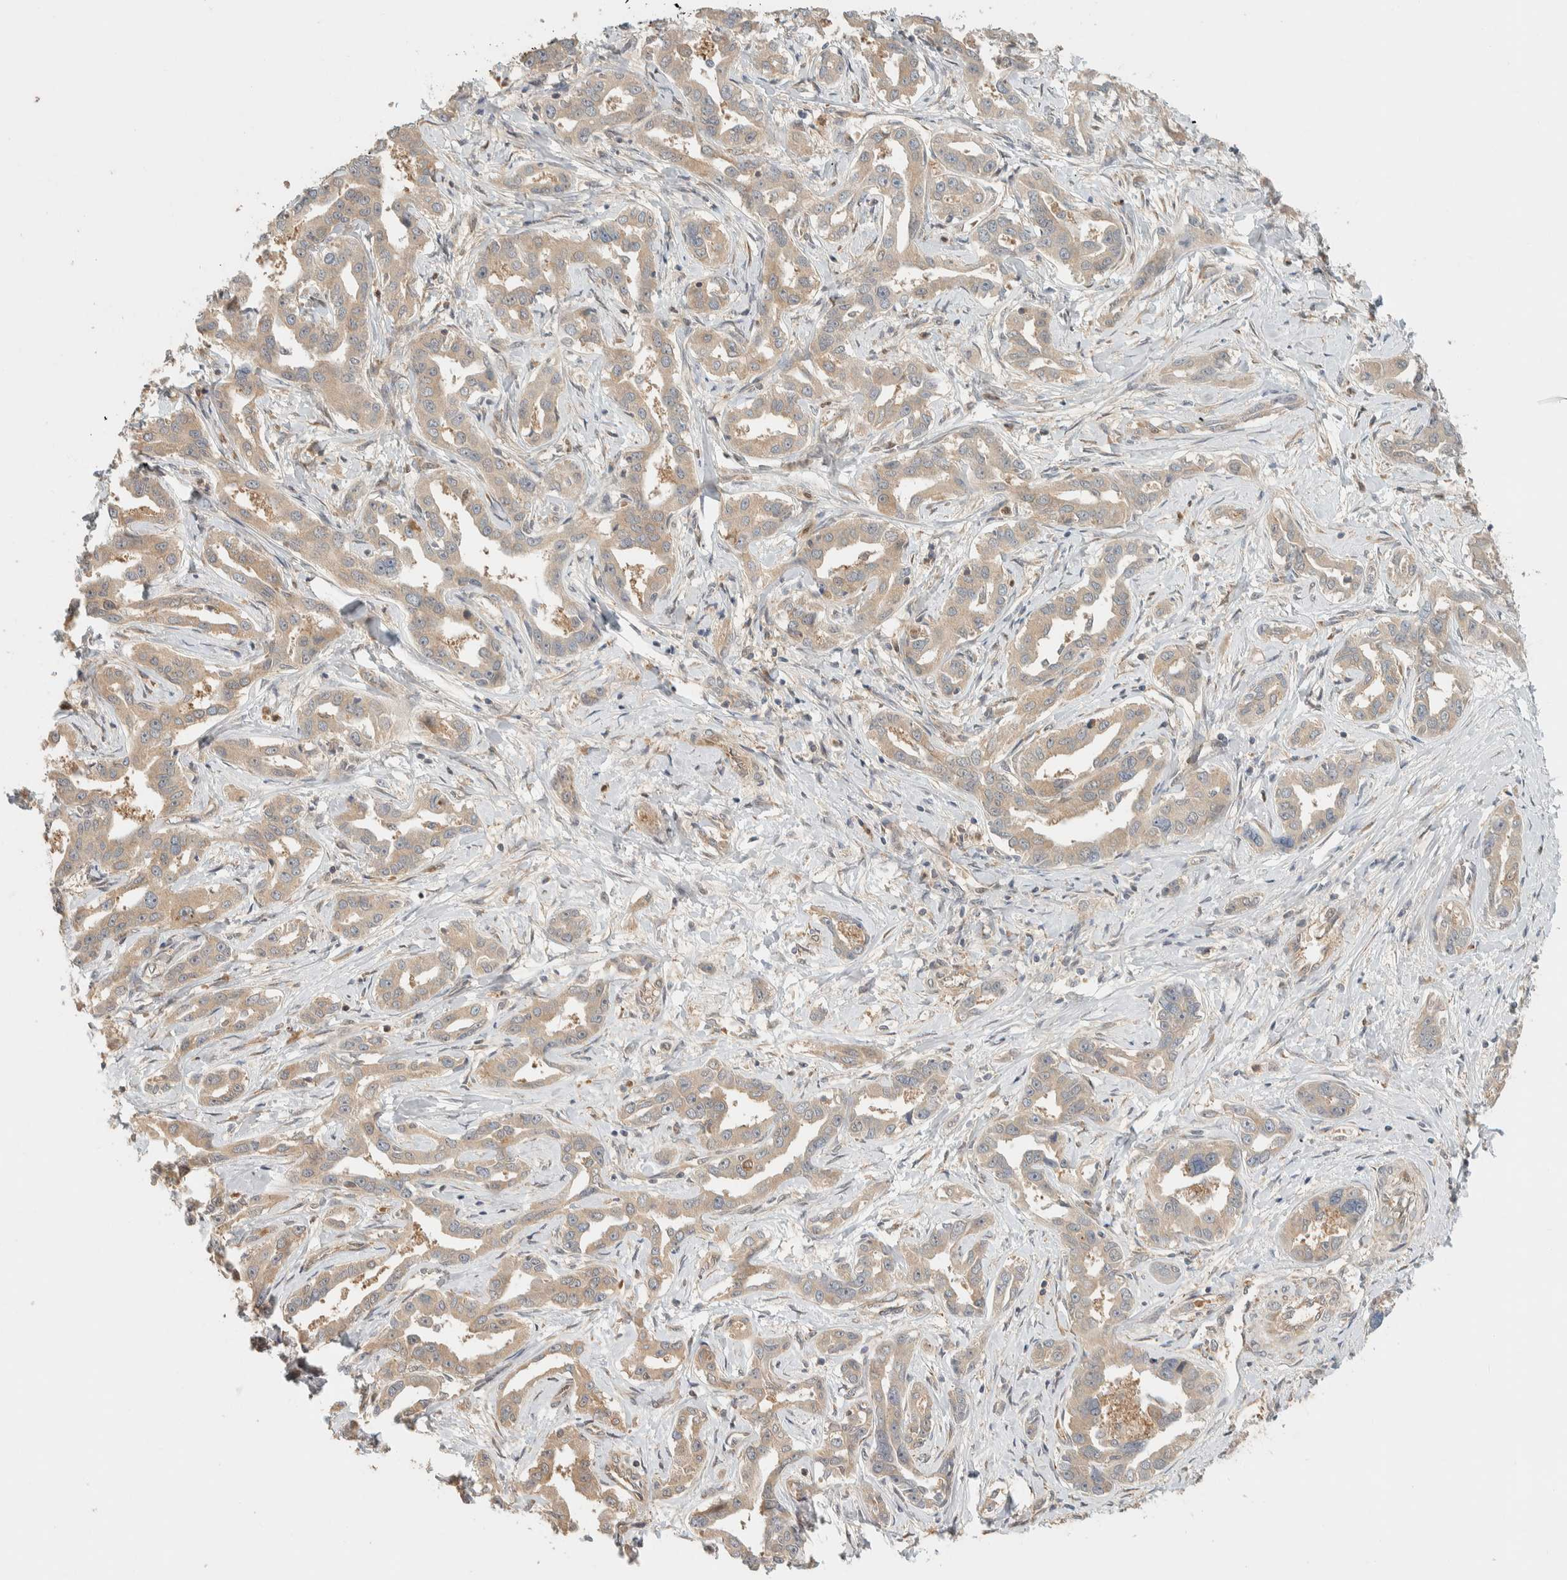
{"staining": {"intensity": "weak", "quantity": ">75%", "location": "cytoplasmic/membranous"}, "tissue": "liver cancer", "cell_type": "Tumor cells", "image_type": "cancer", "snomed": [{"axis": "morphology", "description": "Cholangiocarcinoma"}, {"axis": "topography", "description": "Liver"}], "caption": "Cholangiocarcinoma (liver) stained with a brown dye shows weak cytoplasmic/membranous positive expression in approximately >75% of tumor cells.", "gene": "ADSS2", "patient": {"sex": "male", "age": 59}}